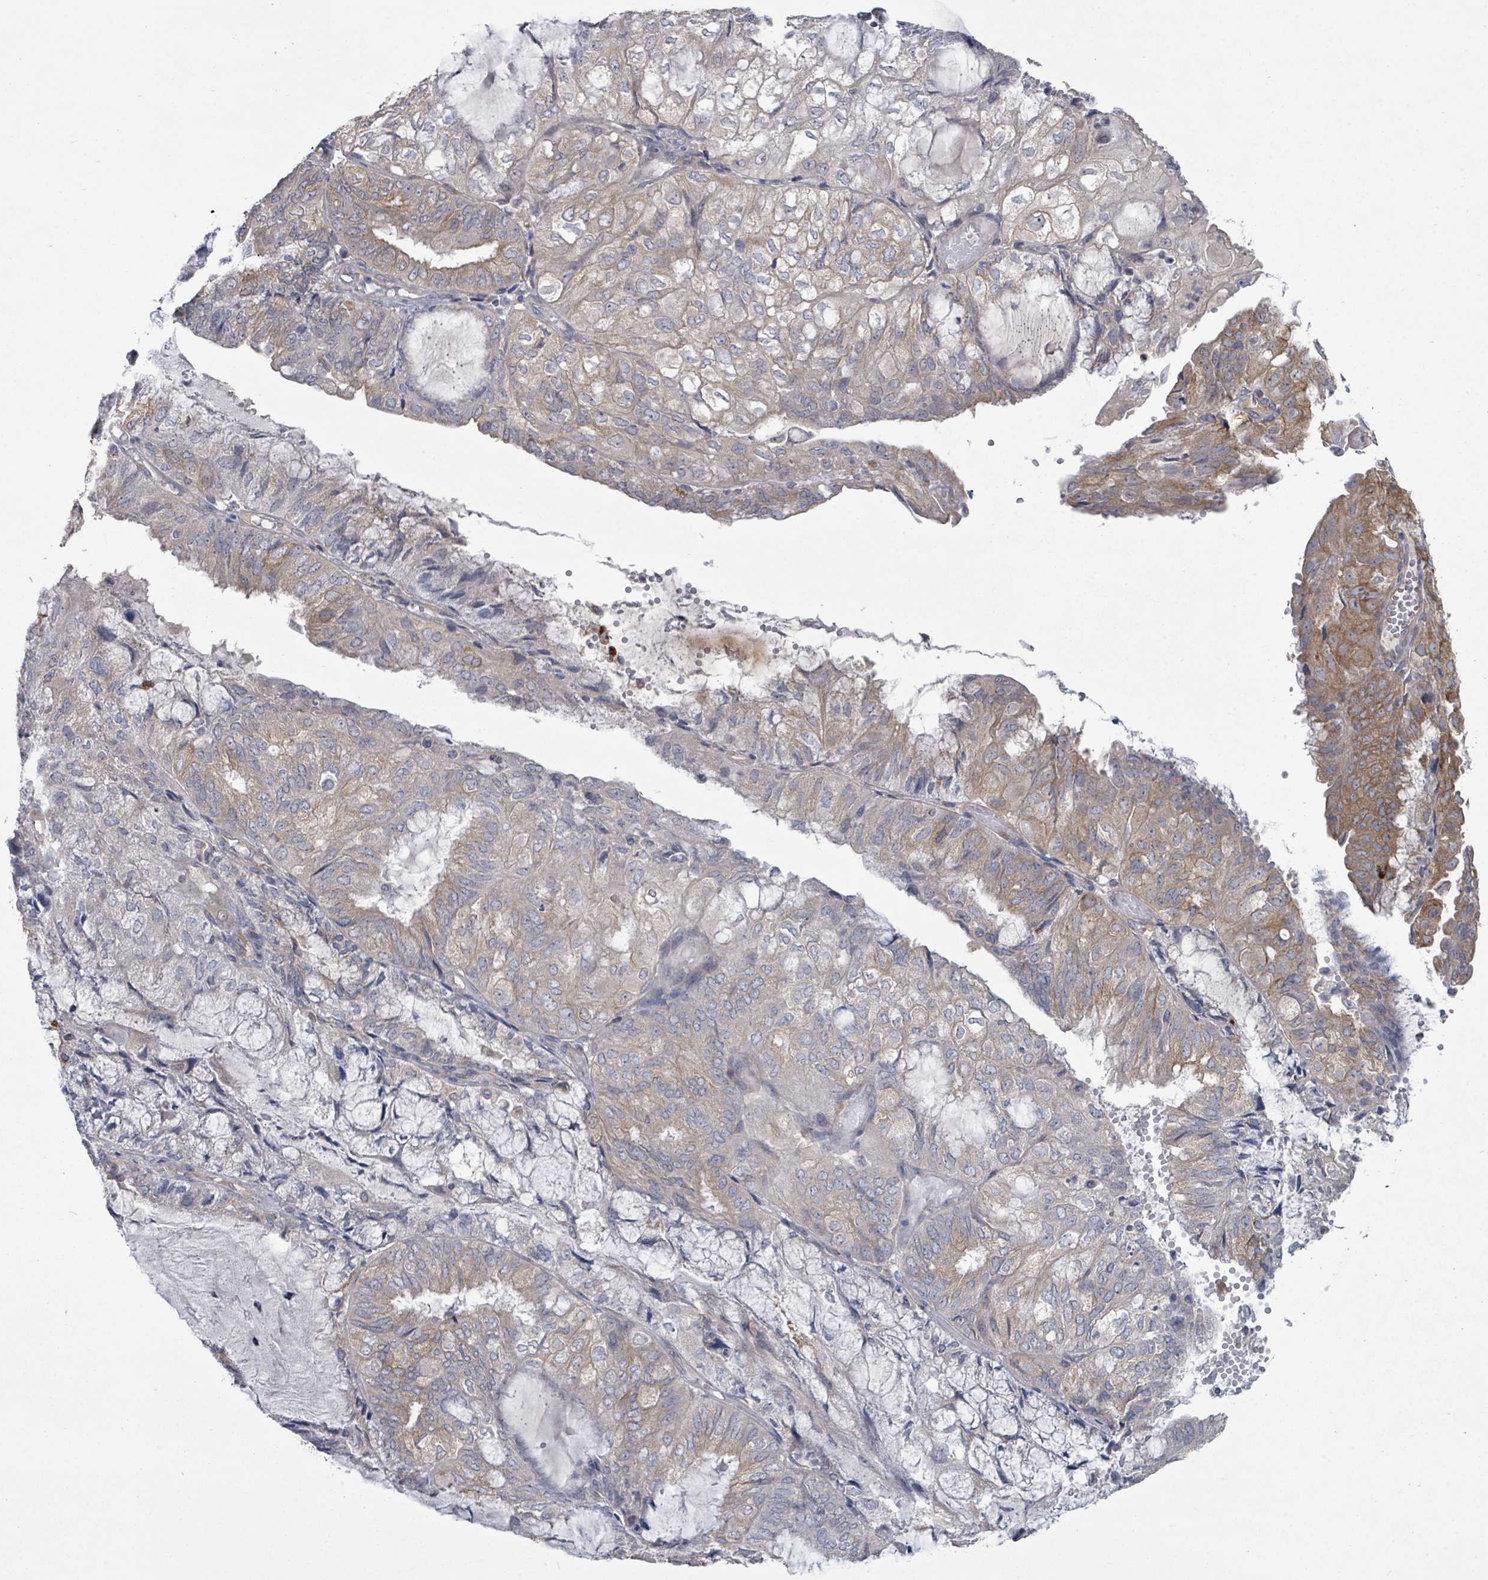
{"staining": {"intensity": "moderate", "quantity": "<25%", "location": "cytoplasmic/membranous"}, "tissue": "endometrial cancer", "cell_type": "Tumor cells", "image_type": "cancer", "snomed": [{"axis": "morphology", "description": "Adenocarcinoma, NOS"}, {"axis": "topography", "description": "Endometrium"}], "caption": "IHC photomicrograph of human endometrial cancer stained for a protein (brown), which exhibits low levels of moderate cytoplasmic/membranous expression in about <25% of tumor cells.", "gene": "SLC9A7", "patient": {"sex": "female", "age": 81}}